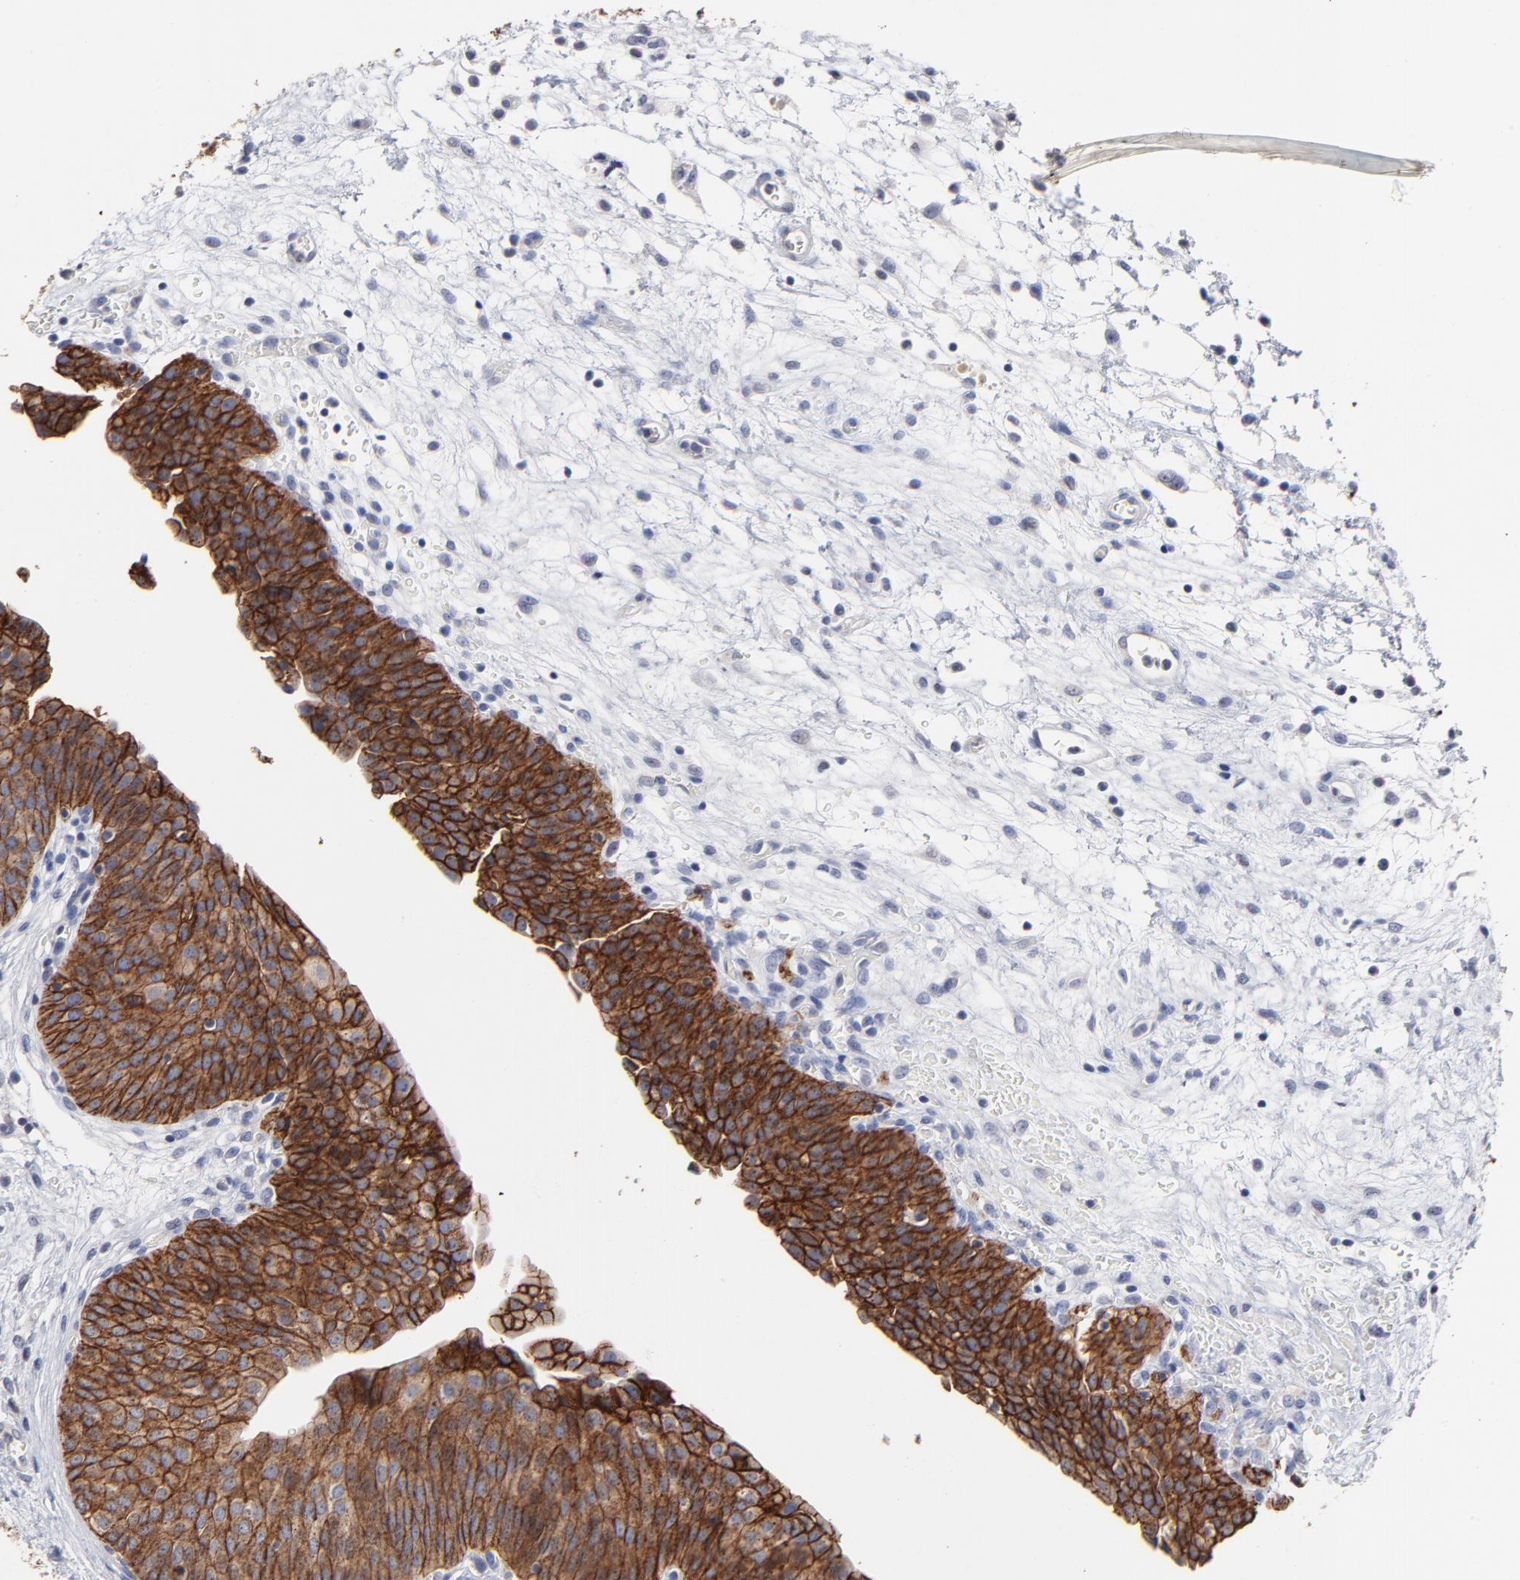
{"staining": {"intensity": "strong", "quantity": ">75%", "location": "cytoplasmic/membranous"}, "tissue": "urinary bladder", "cell_type": "Urothelial cells", "image_type": "normal", "snomed": [{"axis": "morphology", "description": "Normal tissue, NOS"}, {"axis": "topography", "description": "Smooth muscle"}, {"axis": "topography", "description": "Urinary bladder"}], "caption": "Brown immunohistochemical staining in normal human urinary bladder exhibits strong cytoplasmic/membranous expression in approximately >75% of urothelial cells. Immunohistochemistry stains the protein in brown and the nuclei are stained blue.", "gene": "CXADR", "patient": {"sex": "male", "age": 35}}